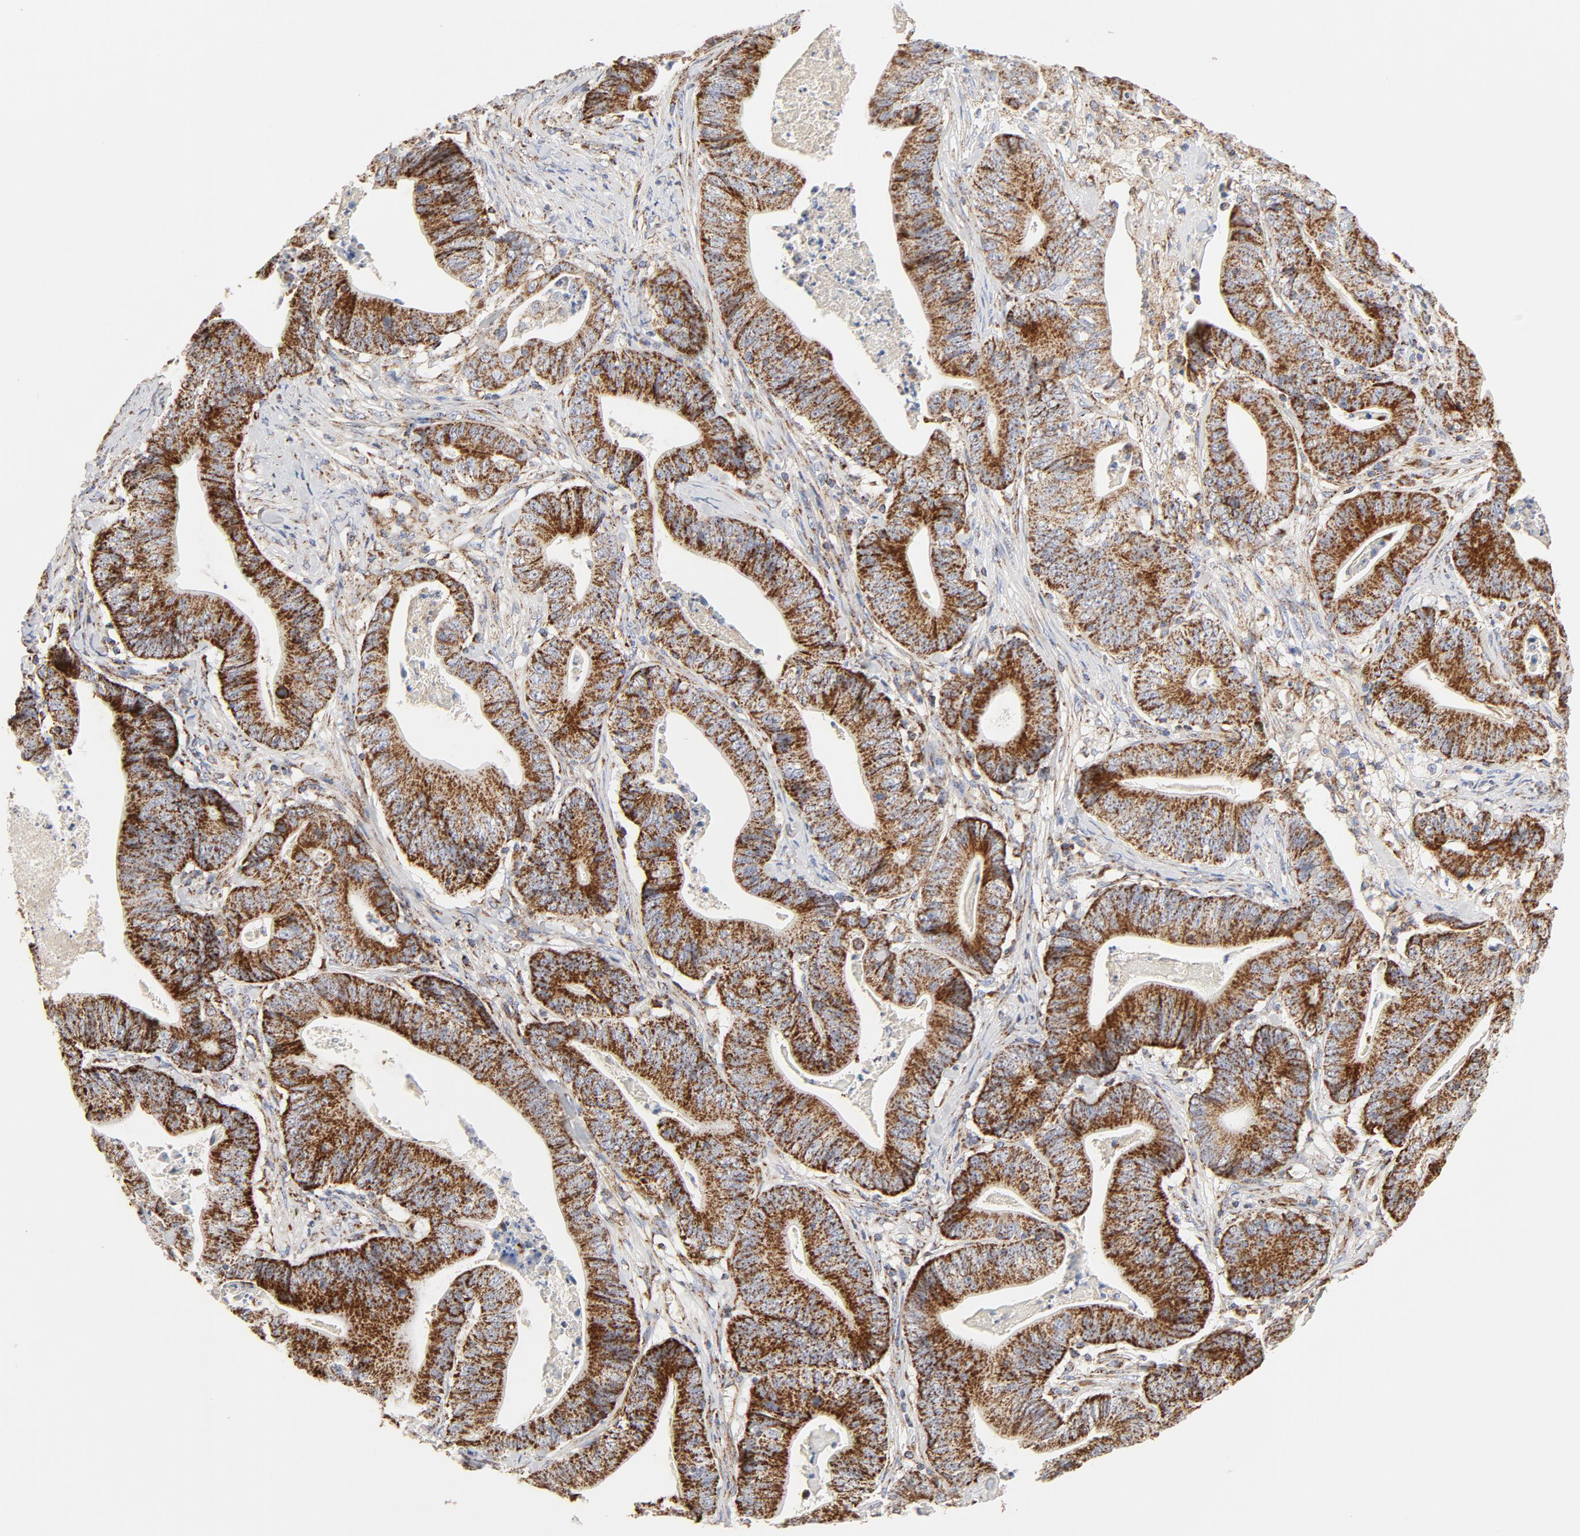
{"staining": {"intensity": "strong", "quantity": ">75%", "location": "cytoplasmic/membranous"}, "tissue": "stomach cancer", "cell_type": "Tumor cells", "image_type": "cancer", "snomed": [{"axis": "morphology", "description": "Adenocarcinoma, NOS"}, {"axis": "topography", "description": "Stomach, lower"}], "caption": "Adenocarcinoma (stomach) stained for a protein shows strong cytoplasmic/membranous positivity in tumor cells.", "gene": "PCNX4", "patient": {"sex": "female", "age": 86}}